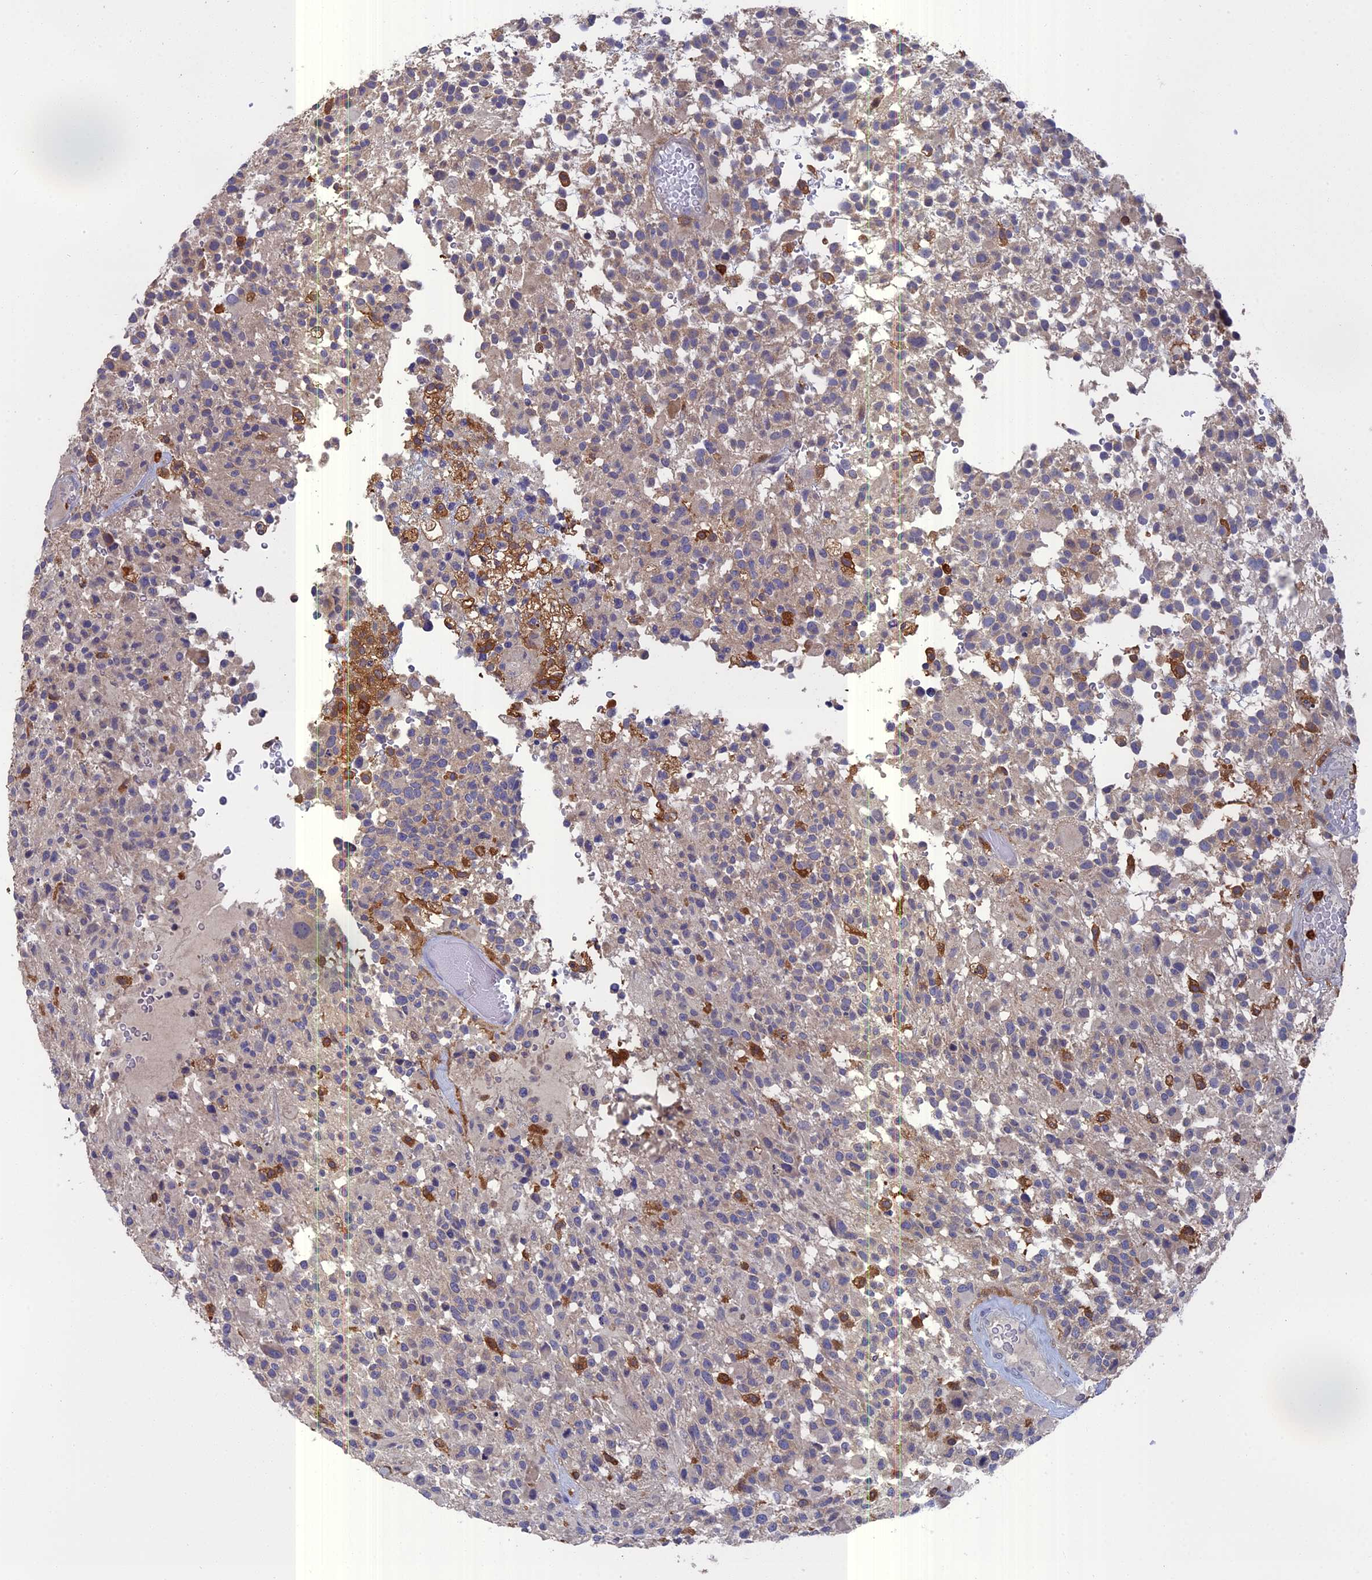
{"staining": {"intensity": "negative", "quantity": "none", "location": "none"}, "tissue": "glioma", "cell_type": "Tumor cells", "image_type": "cancer", "snomed": [{"axis": "morphology", "description": "Glioma, malignant, High grade"}, {"axis": "morphology", "description": "Glioblastoma, NOS"}, {"axis": "topography", "description": "Brain"}], "caption": "DAB (3,3'-diaminobenzidine) immunohistochemical staining of human malignant high-grade glioma shows no significant staining in tumor cells.", "gene": "NCF4", "patient": {"sex": "male", "age": 60}}